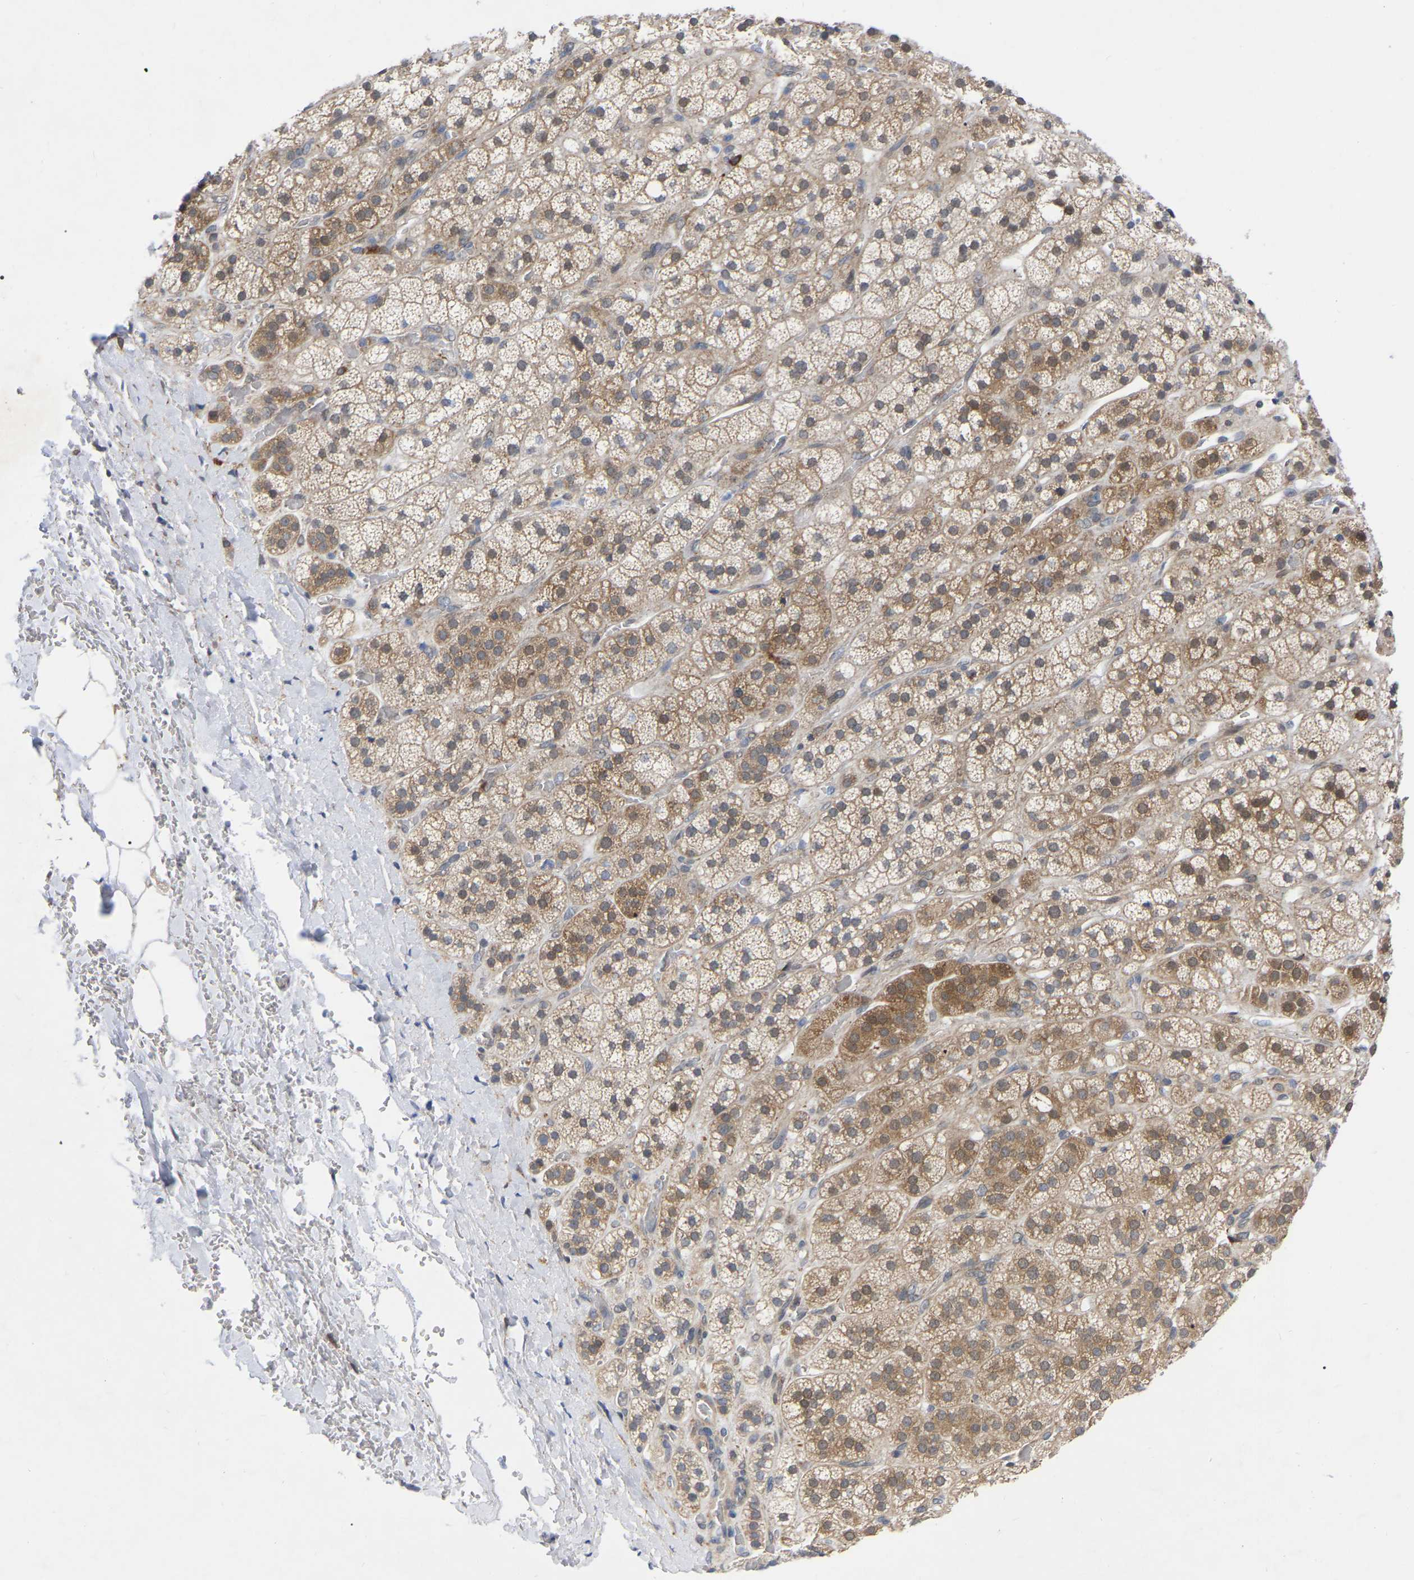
{"staining": {"intensity": "moderate", "quantity": "25%-75%", "location": "cytoplasmic/membranous,nuclear"}, "tissue": "adrenal gland", "cell_type": "Glandular cells", "image_type": "normal", "snomed": [{"axis": "morphology", "description": "Normal tissue, NOS"}, {"axis": "topography", "description": "Adrenal gland"}], "caption": "The micrograph shows immunohistochemical staining of benign adrenal gland. There is moderate cytoplasmic/membranous,nuclear staining is appreciated in about 25%-75% of glandular cells. The staining is performed using DAB brown chromogen to label protein expression. The nuclei are counter-stained blue using hematoxylin.", "gene": "UBE4B", "patient": {"sex": "male", "age": 56}}